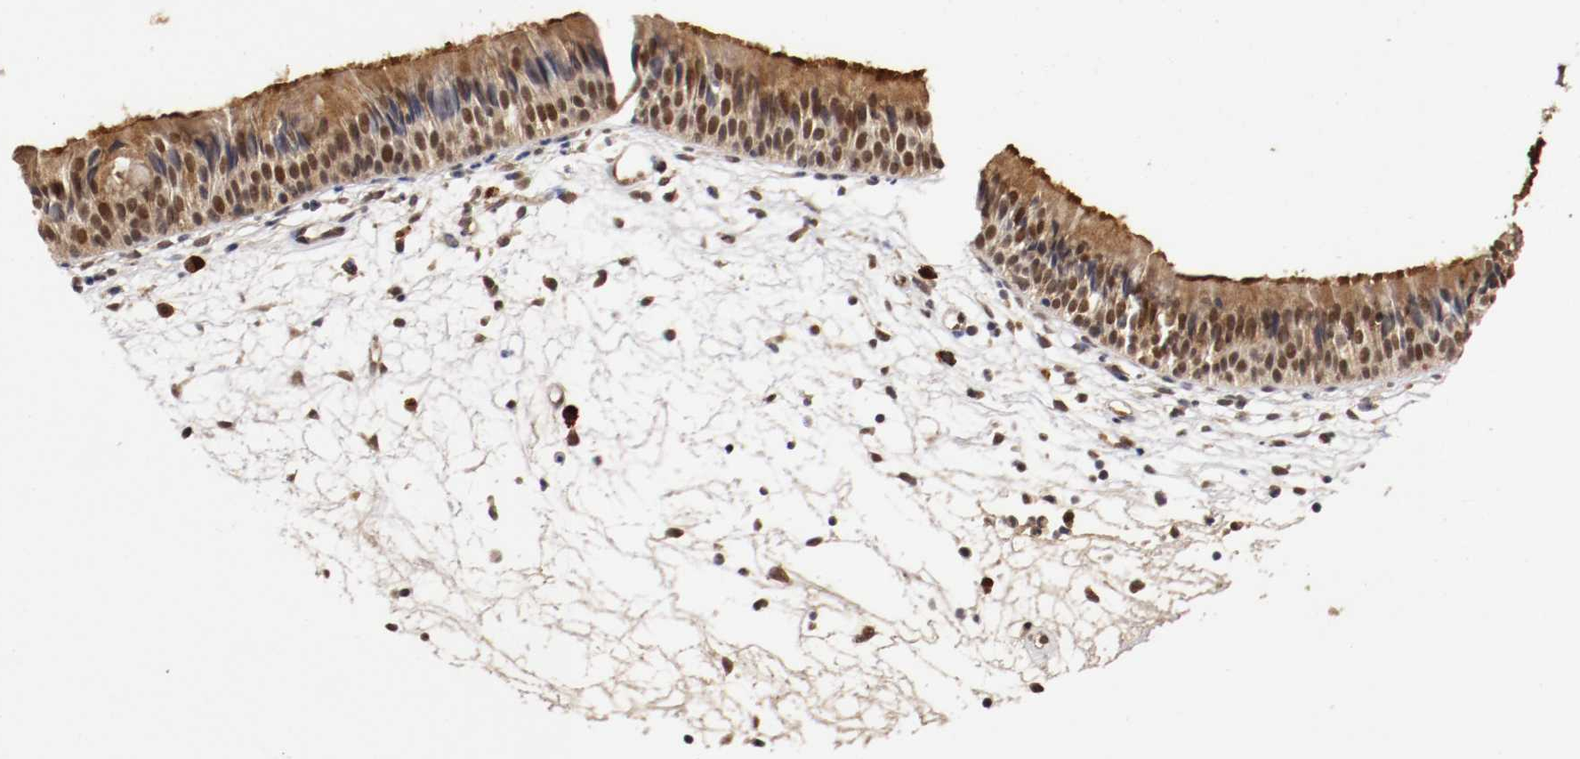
{"staining": {"intensity": "moderate", "quantity": ">75%", "location": "cytoplasmic/membranous,nuclear"}, "tissue": "nasopharynx", "cell_type": "Respiratory epithelial cells", "image_type": "normal", "snomed": [{"axis": "morphology", "description": "Normal tissue, NOS"}, {"axis": "topography", "description": "Nasopharynx"}], "caption": "A micrograph of nasopharynx stained for a protein reveals moderate cytoplasmic/membranous,nuclear brown staining in respiratory epithelial cells.", "gene": "DNMT3B", "patient": {"sex": "female", "age": 54}}